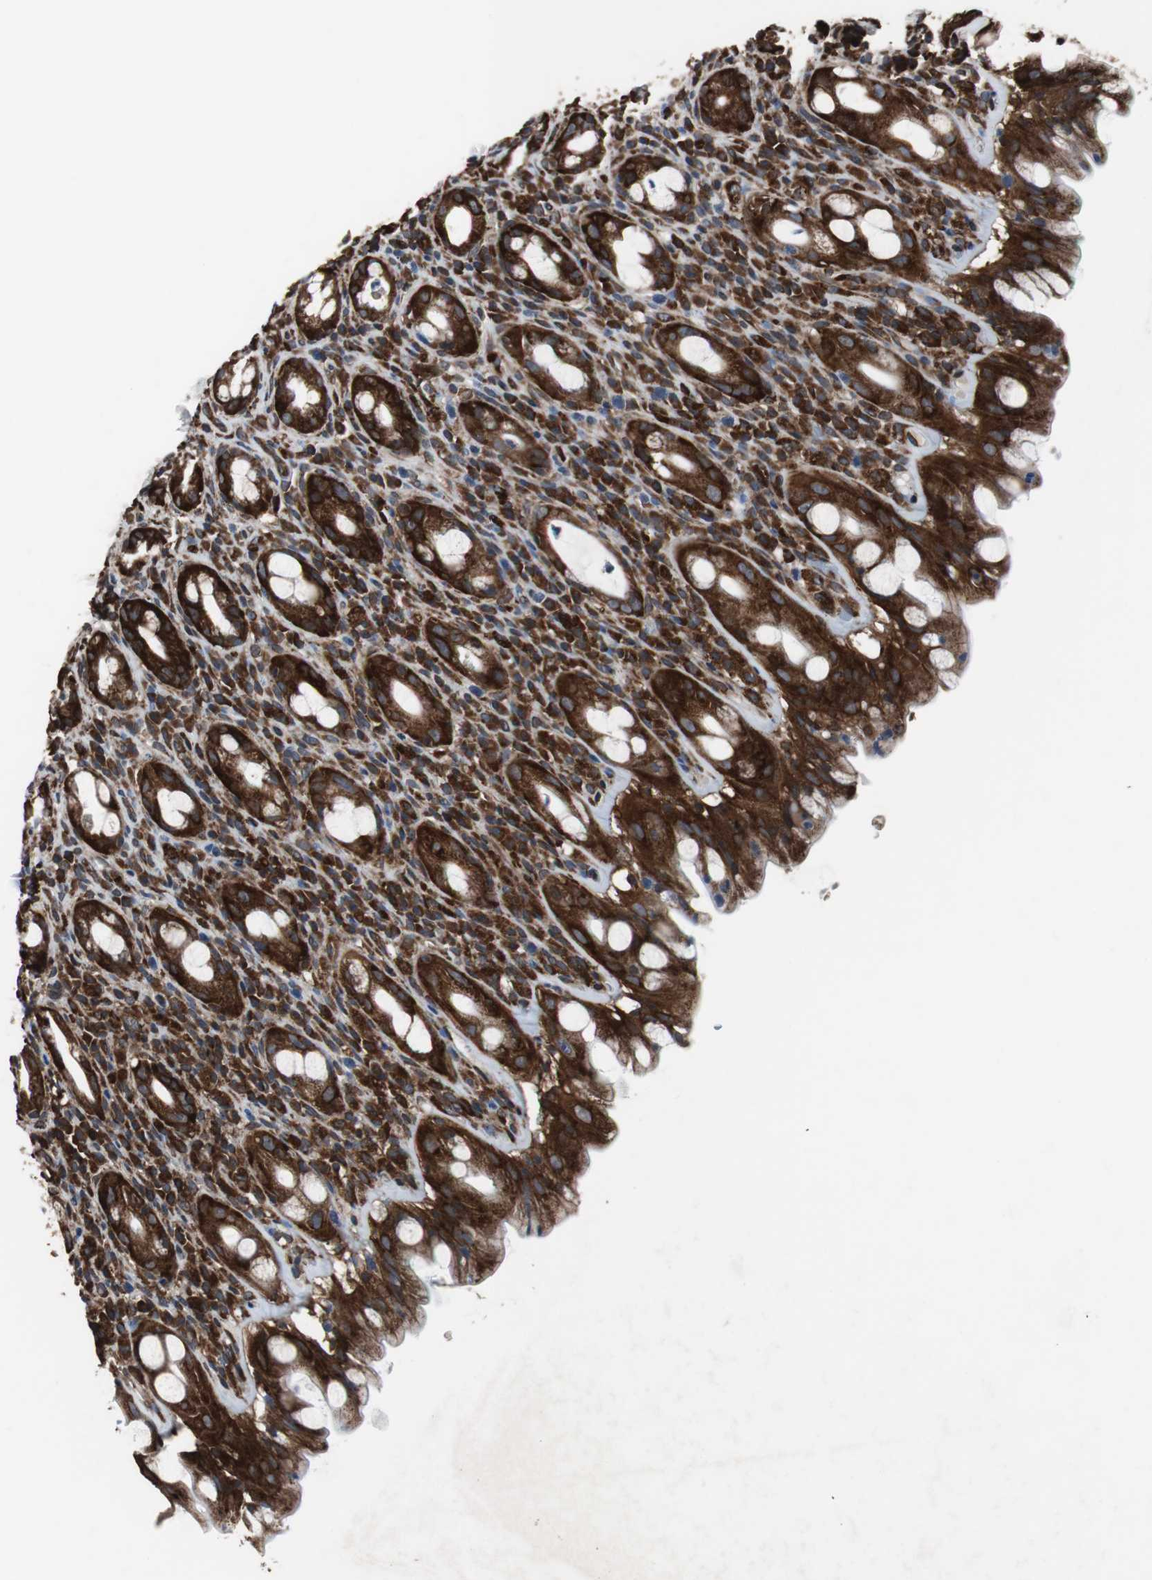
{"staining": {"intensity": "strong", "quantity": ">75%", "location": "cytoplasmic/membranous"}, "tissue": "rectum", "cell_type": "Glandular cells", "image_type": "normal", "snomed": [{"axis": "morphology", "description": "Normal tissue, NOS"}, {"axis": "topography", "description": "Rectum"}], "caption": "Immunohistochemistry (IHC) micrograph of benign rectum stained for a protein (brown), which displays high levels of strong cytoplasmic/membranous staining in about >75% of glandular cells.", "gene": "USP10", "patient": {"sex": "male", "age": 44}}